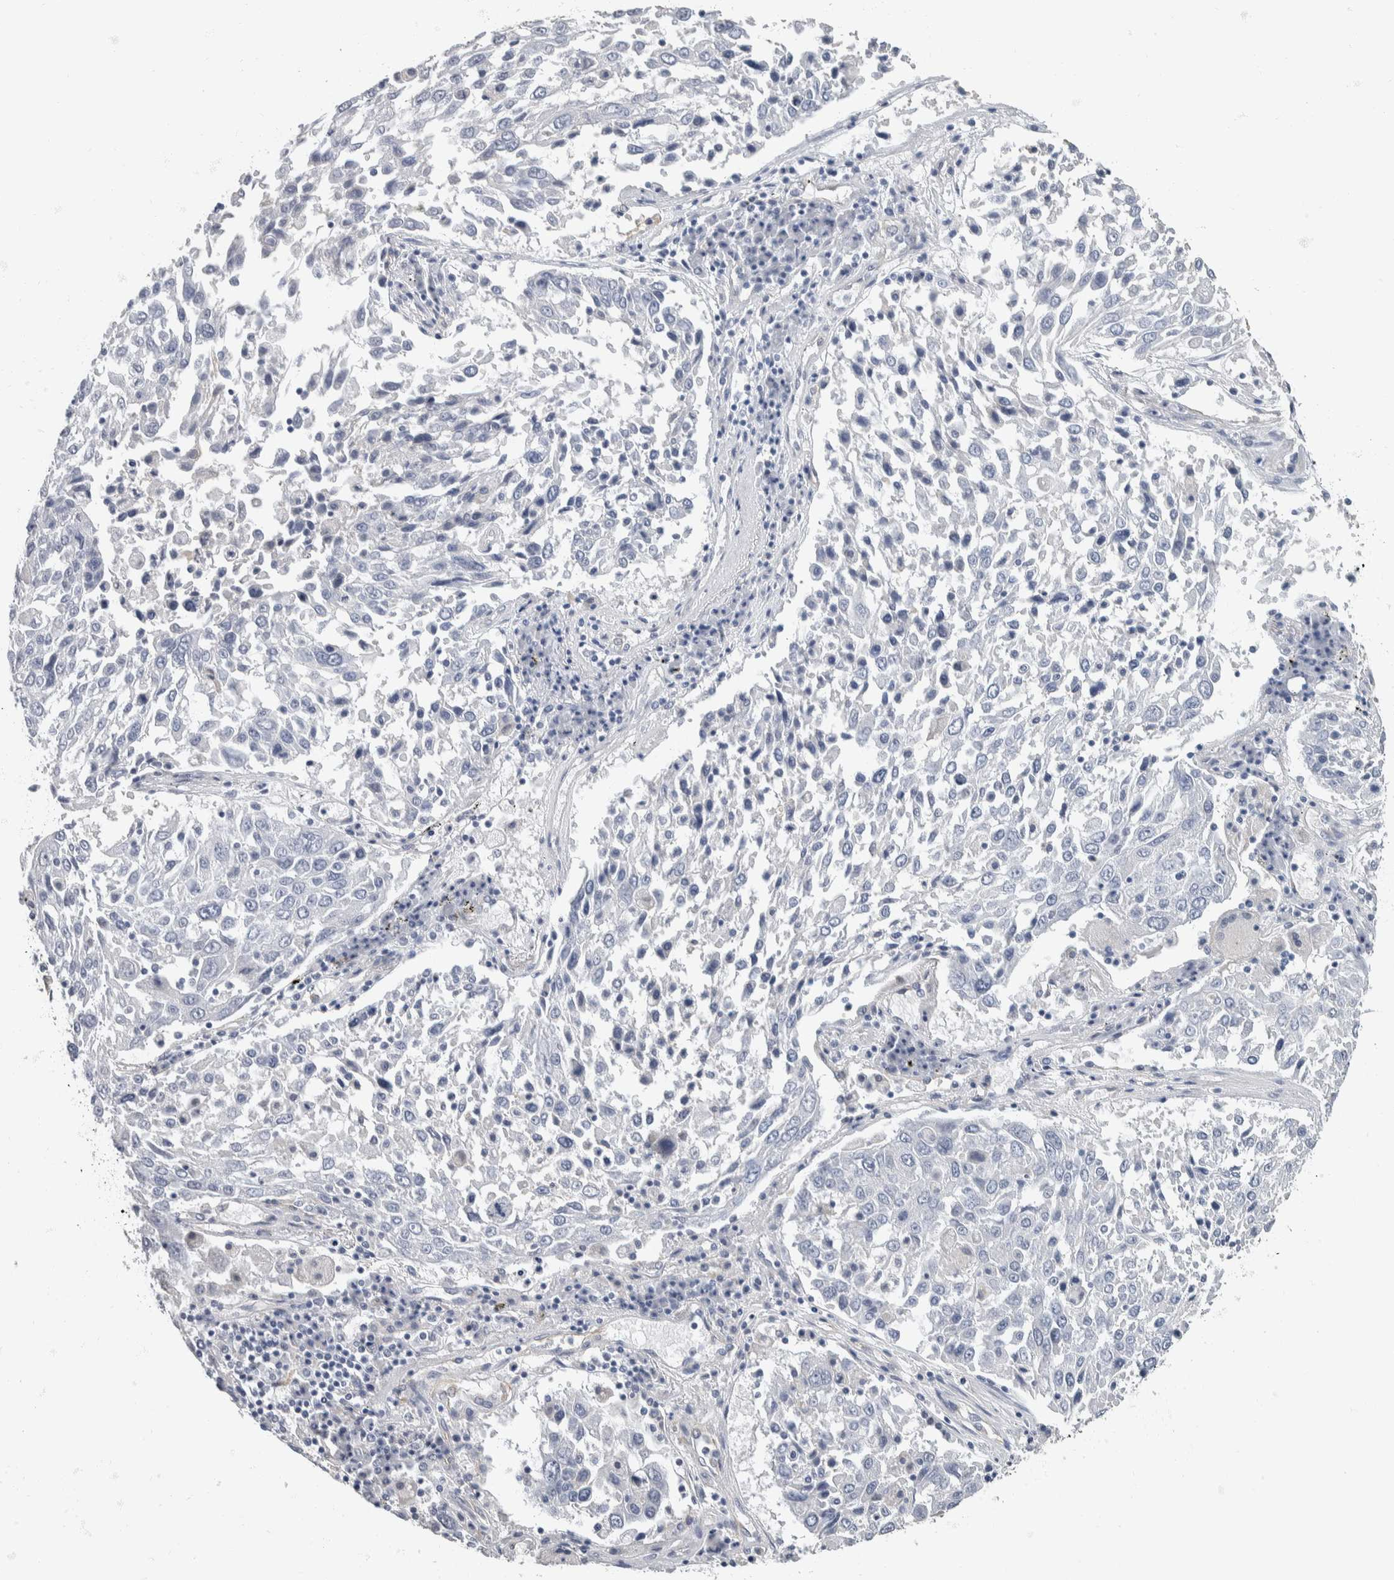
{"staining": {"intensity": "negative", "quantity": "none", "location": "none"}, "tissue": "lung cancer", "cell_type": "Tumor cells", "image_type": "cancer", "snomed": [{"axis": "morphology", "description": "Squamous cell carcinoma, NOS"}, {"axis": "topography", "description": "Lung"}], "caption": "This is an immunohistochemistry (IHC) micrograph of human squamous cell carcinoma (lung). There is no positivity in tumor cells.", "gene": "NEFM", "patient": {"sex": "male", "age": 65}}